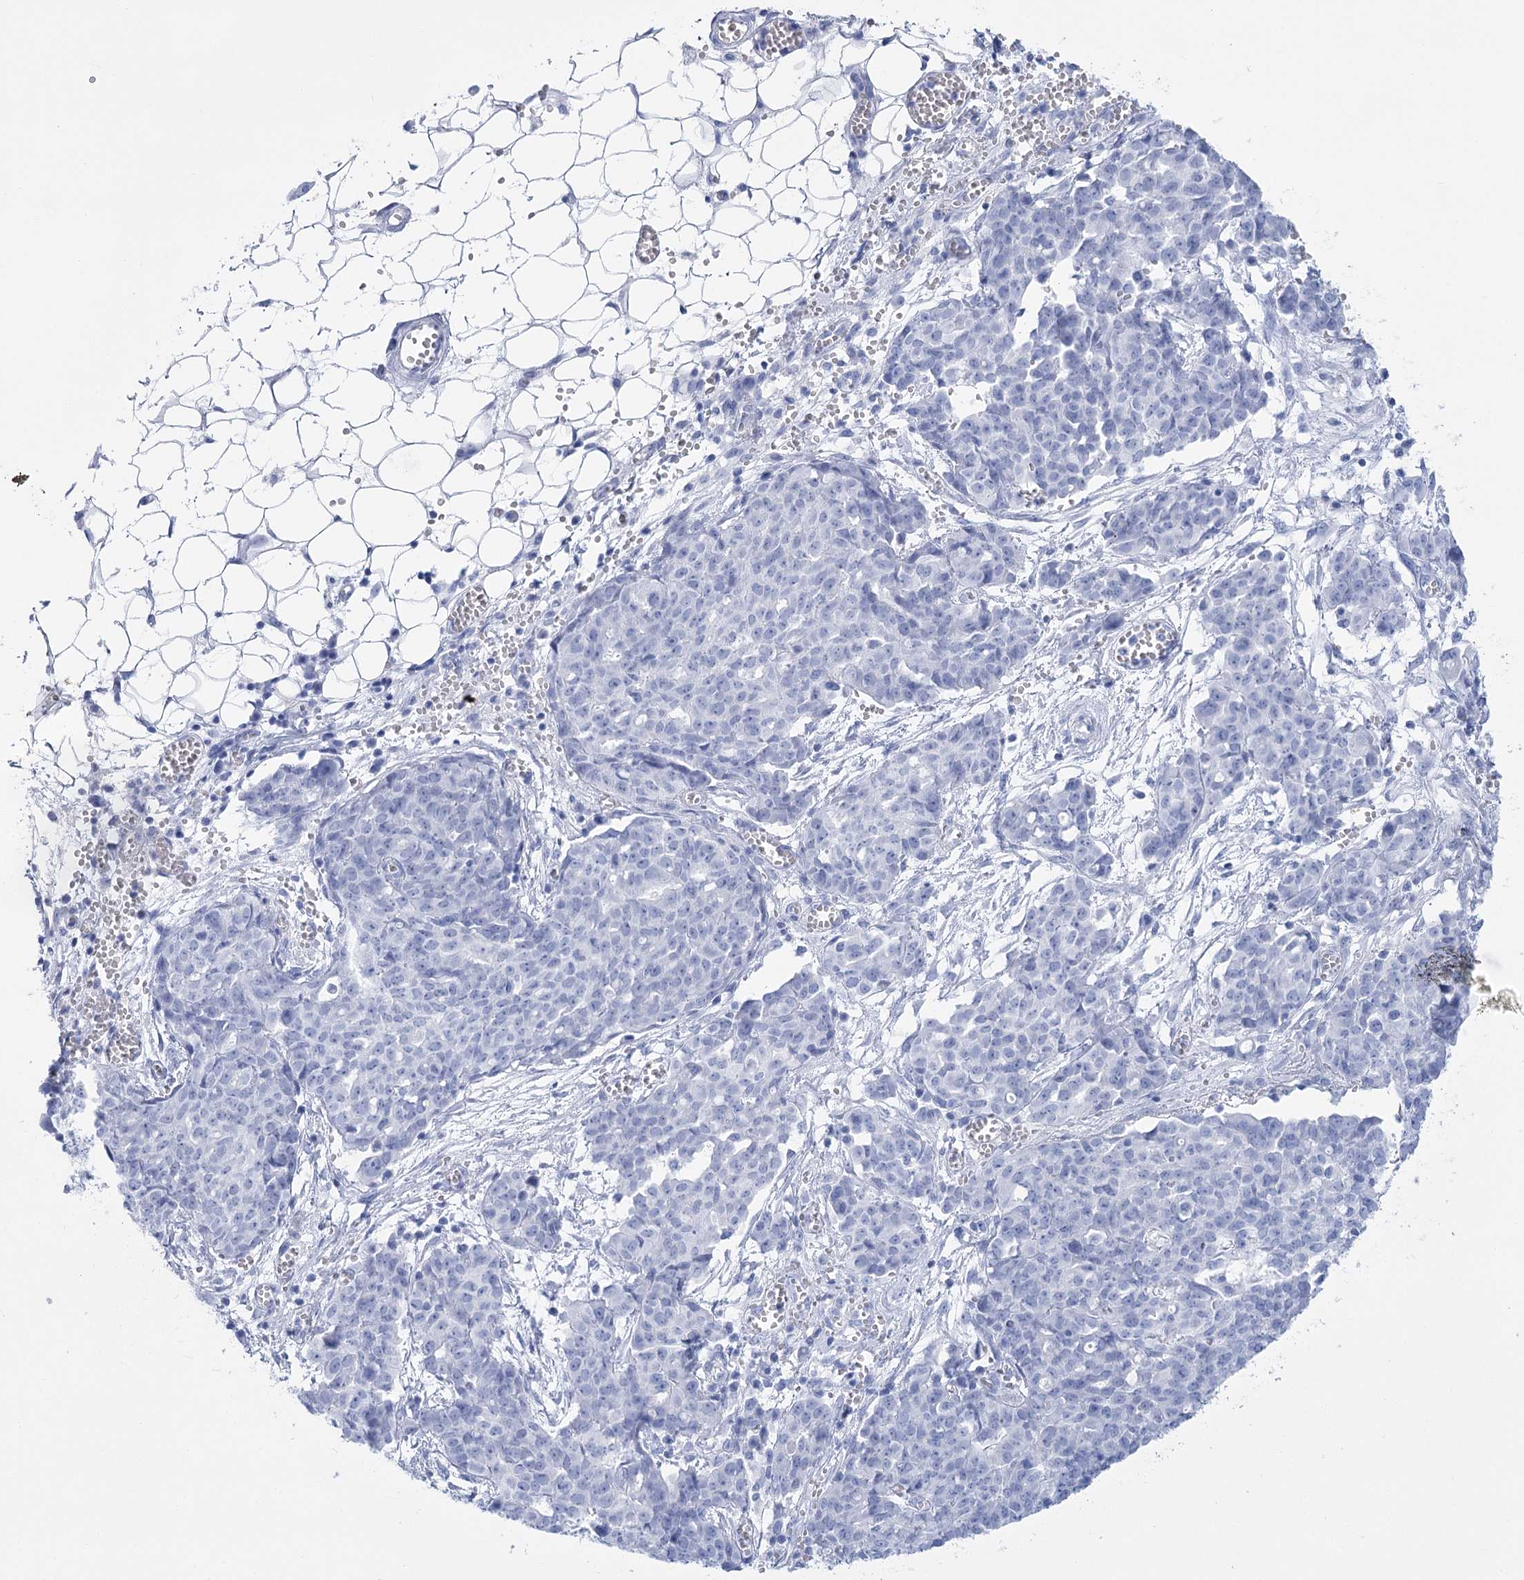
{"staining": {"intensity": "negative", "quantity": "none", "location": "none"}, "tissue": "ovarian cancer", "cell_type": "Tumor cells", "image_type": "cancer", "snomed": [{"axis": "morphology", "description": "Cystadenocarcinoma, serous, NOS"}, {"axis": "topography", "description": "Soft tissue"}, {"axis": "topography", "description": "Ovary"}], "caption": "High power microscopy micrograph of an IHC photomicrograph of ovarian cancer, revealing no significant expression in tumor cells.", "gene": "PCDHA1", "patient": {"sex": "female", "age": 57}}